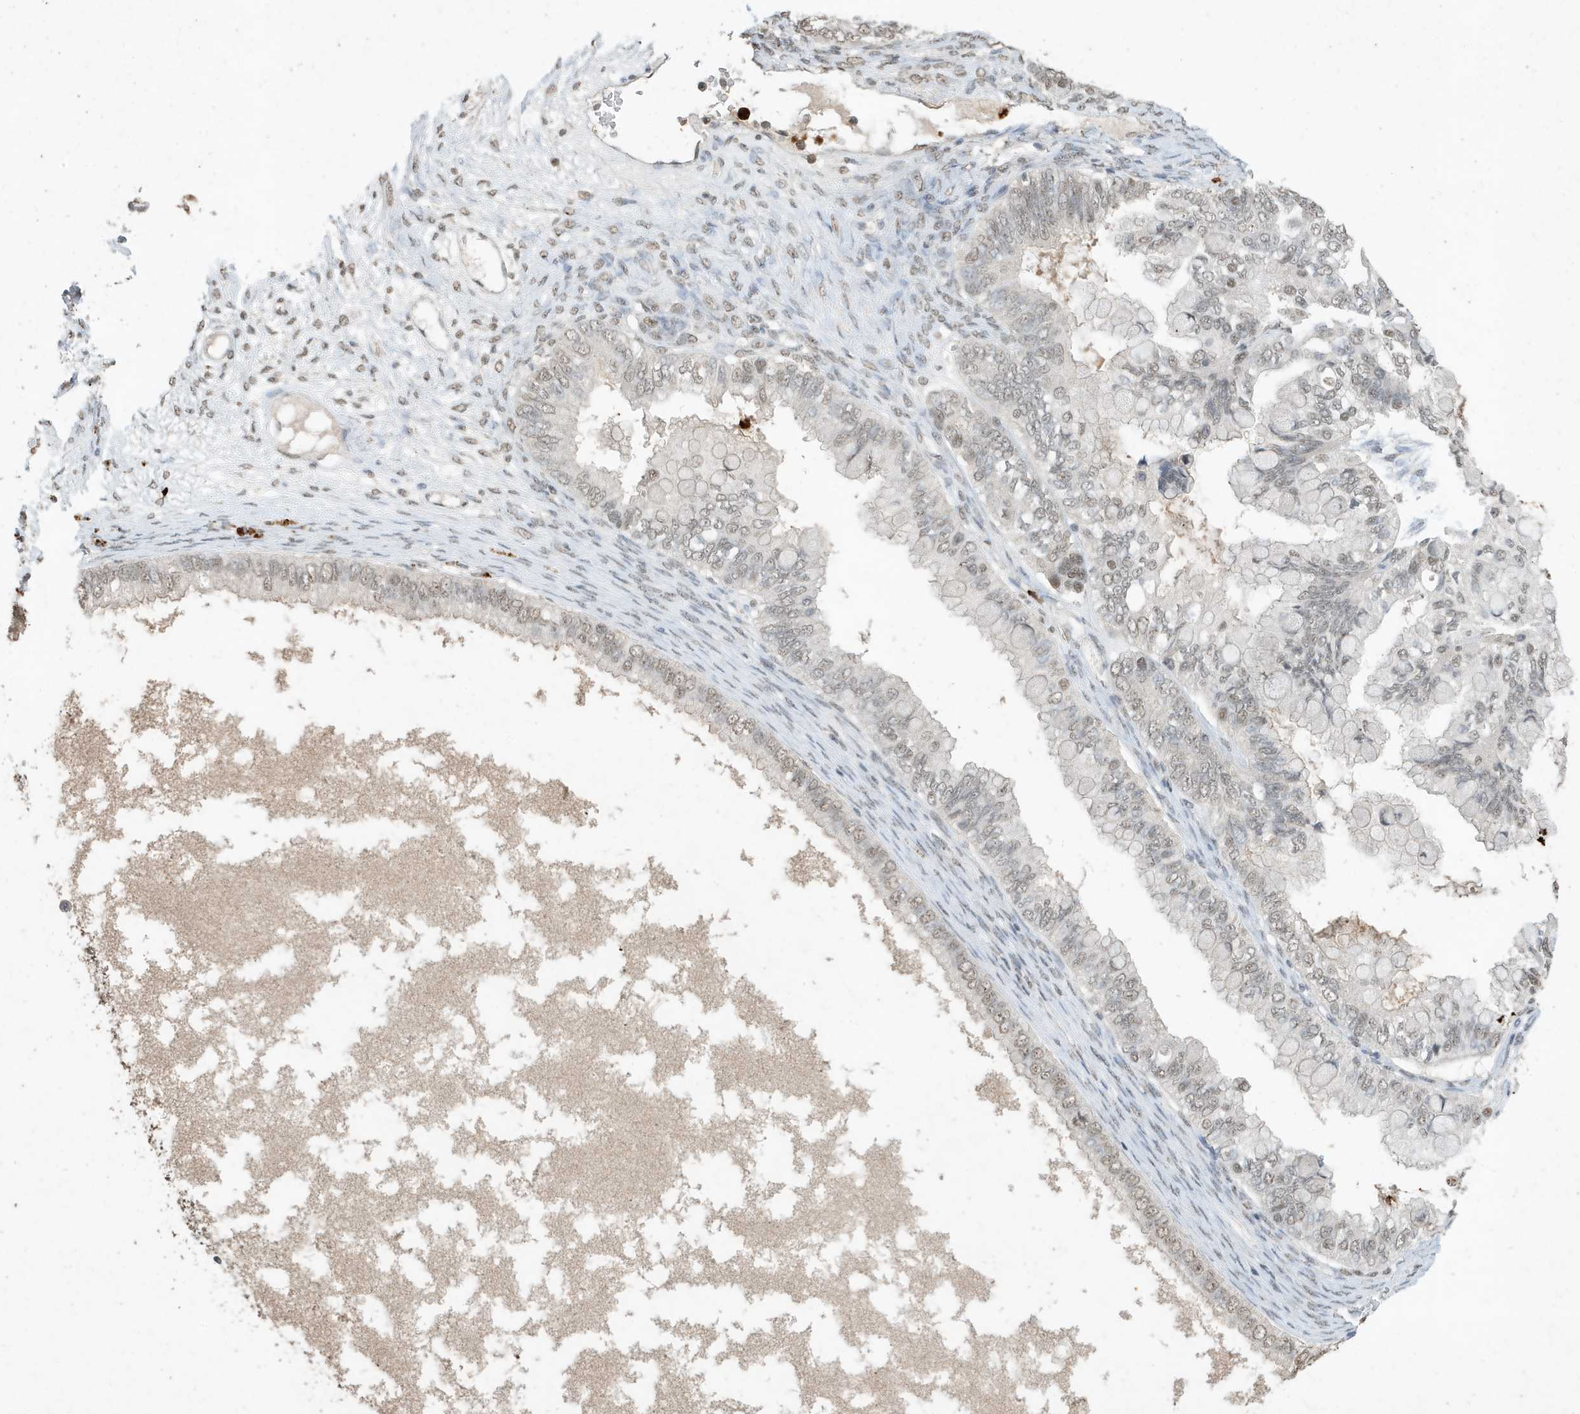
{"staining": {"intensity": "weak", "quantity": "25%-75%", "location": "nuclear"}, "tissue": "ovarian cancer", "cell_type": "Tumor cells", "image_type": "cancer", "snomed": [{"axis": "morphology", "description": "Cystadenocarcinoma, mucinous, NOS"}, {"axis": "topography", "description": "Ovary"}], "caption": "Ovarian cancer stained for a protein displays weak nuclear positivity in tumor cells.", "gene": "DEFA1", "patient": {"sex": "female", "age": 80}}